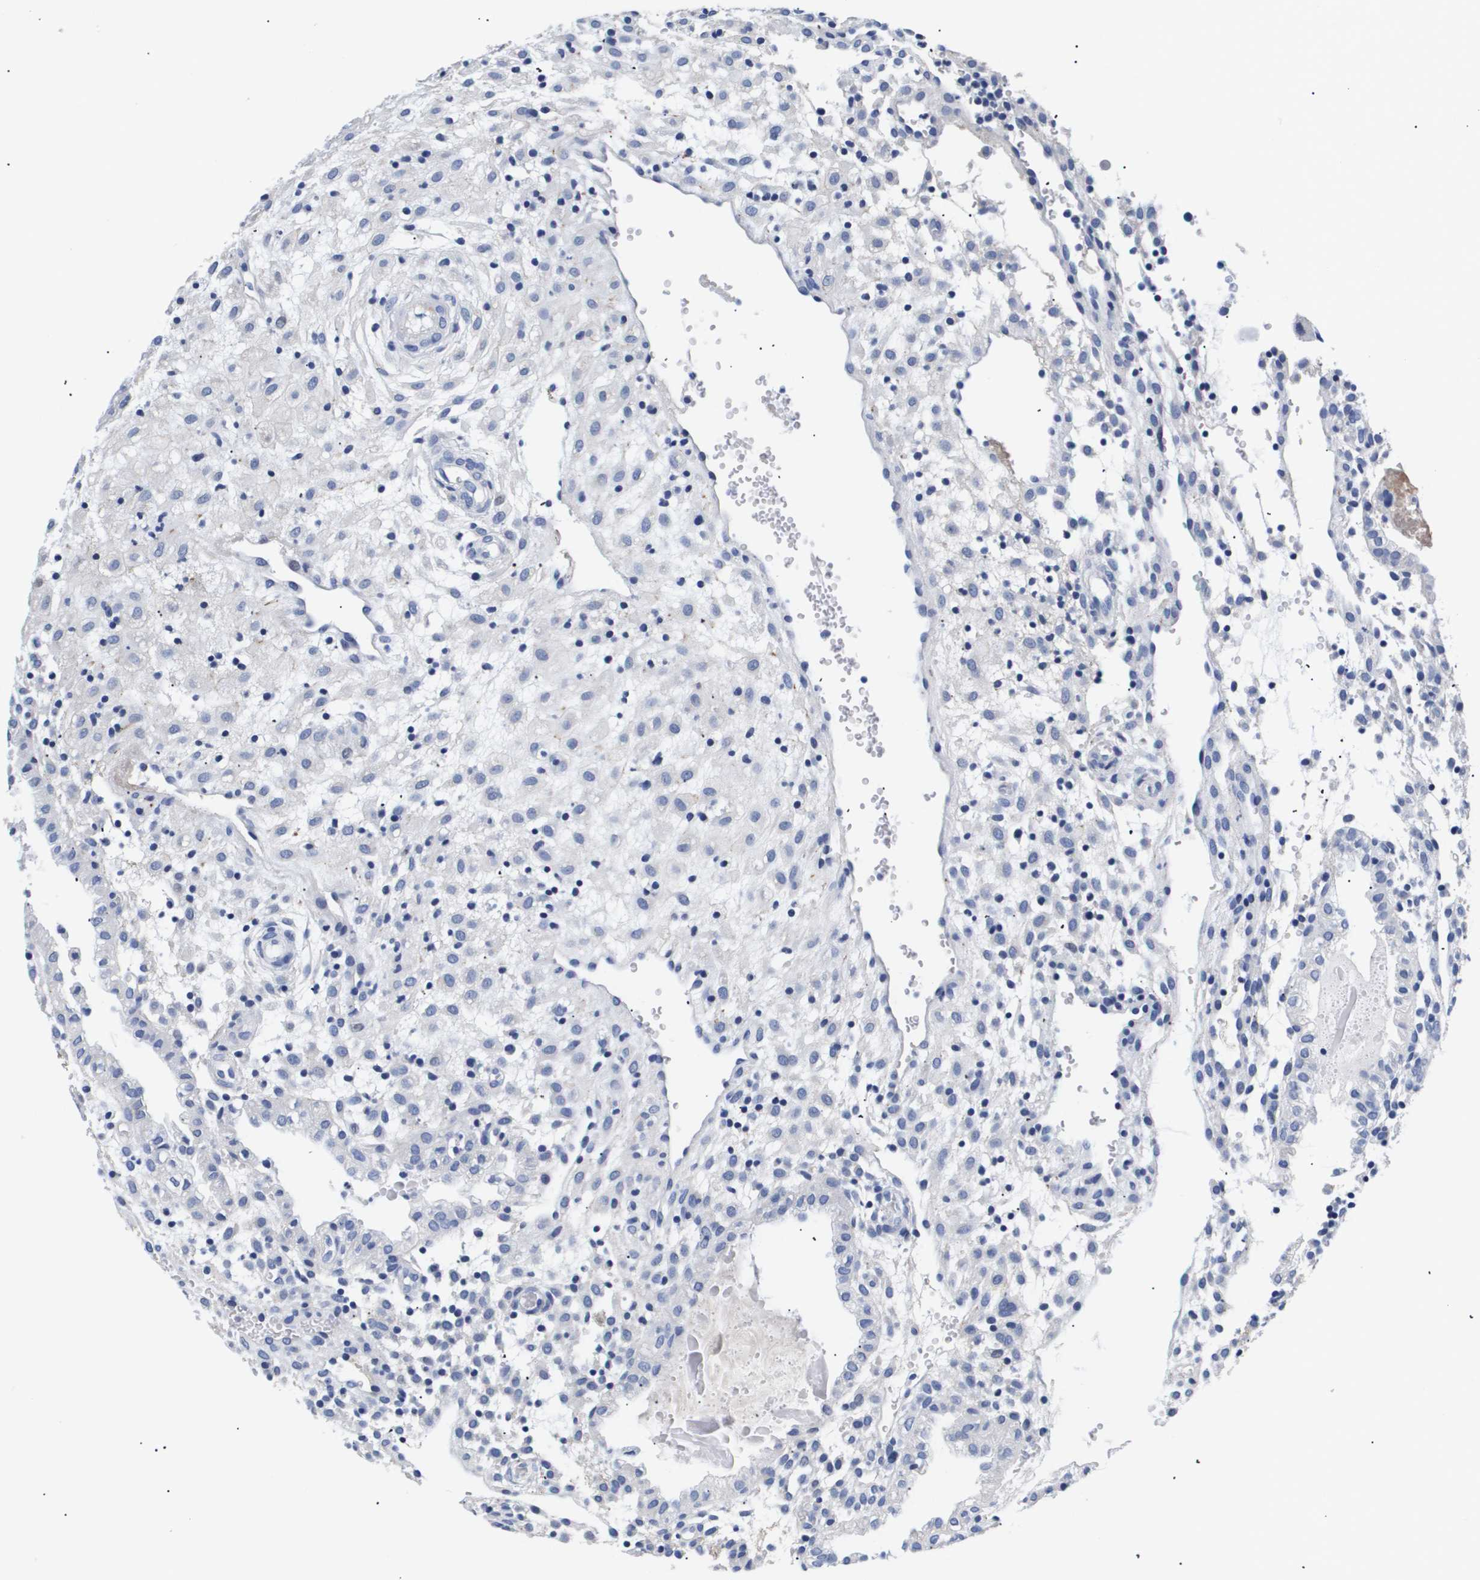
{"staining": {"intensity": "negative", "quantity": "none", "location": "none"}, "tissue": "placenta", "cell_type": "Decidual cells", "image_type": "normal", "snomed": [{"axis": "morphology", "description": "Normal tissue, NOS"}, {"axis": "topography", "description": "Placenta"}], "caption": "This is a photomicrograph of immunohistochemistry (IHC) staining of normal placenta, which shows no positivity in decidual cells. The staining was performed using DAB (3,3'-diaminobenzidine) to visualize the protein expression in brown, while the nuclei were stained in blue with hematoxylin (Magnification: 20x).", "gene": "ATP6V0A4", "patient": {"sex": "female", "age": 18}}